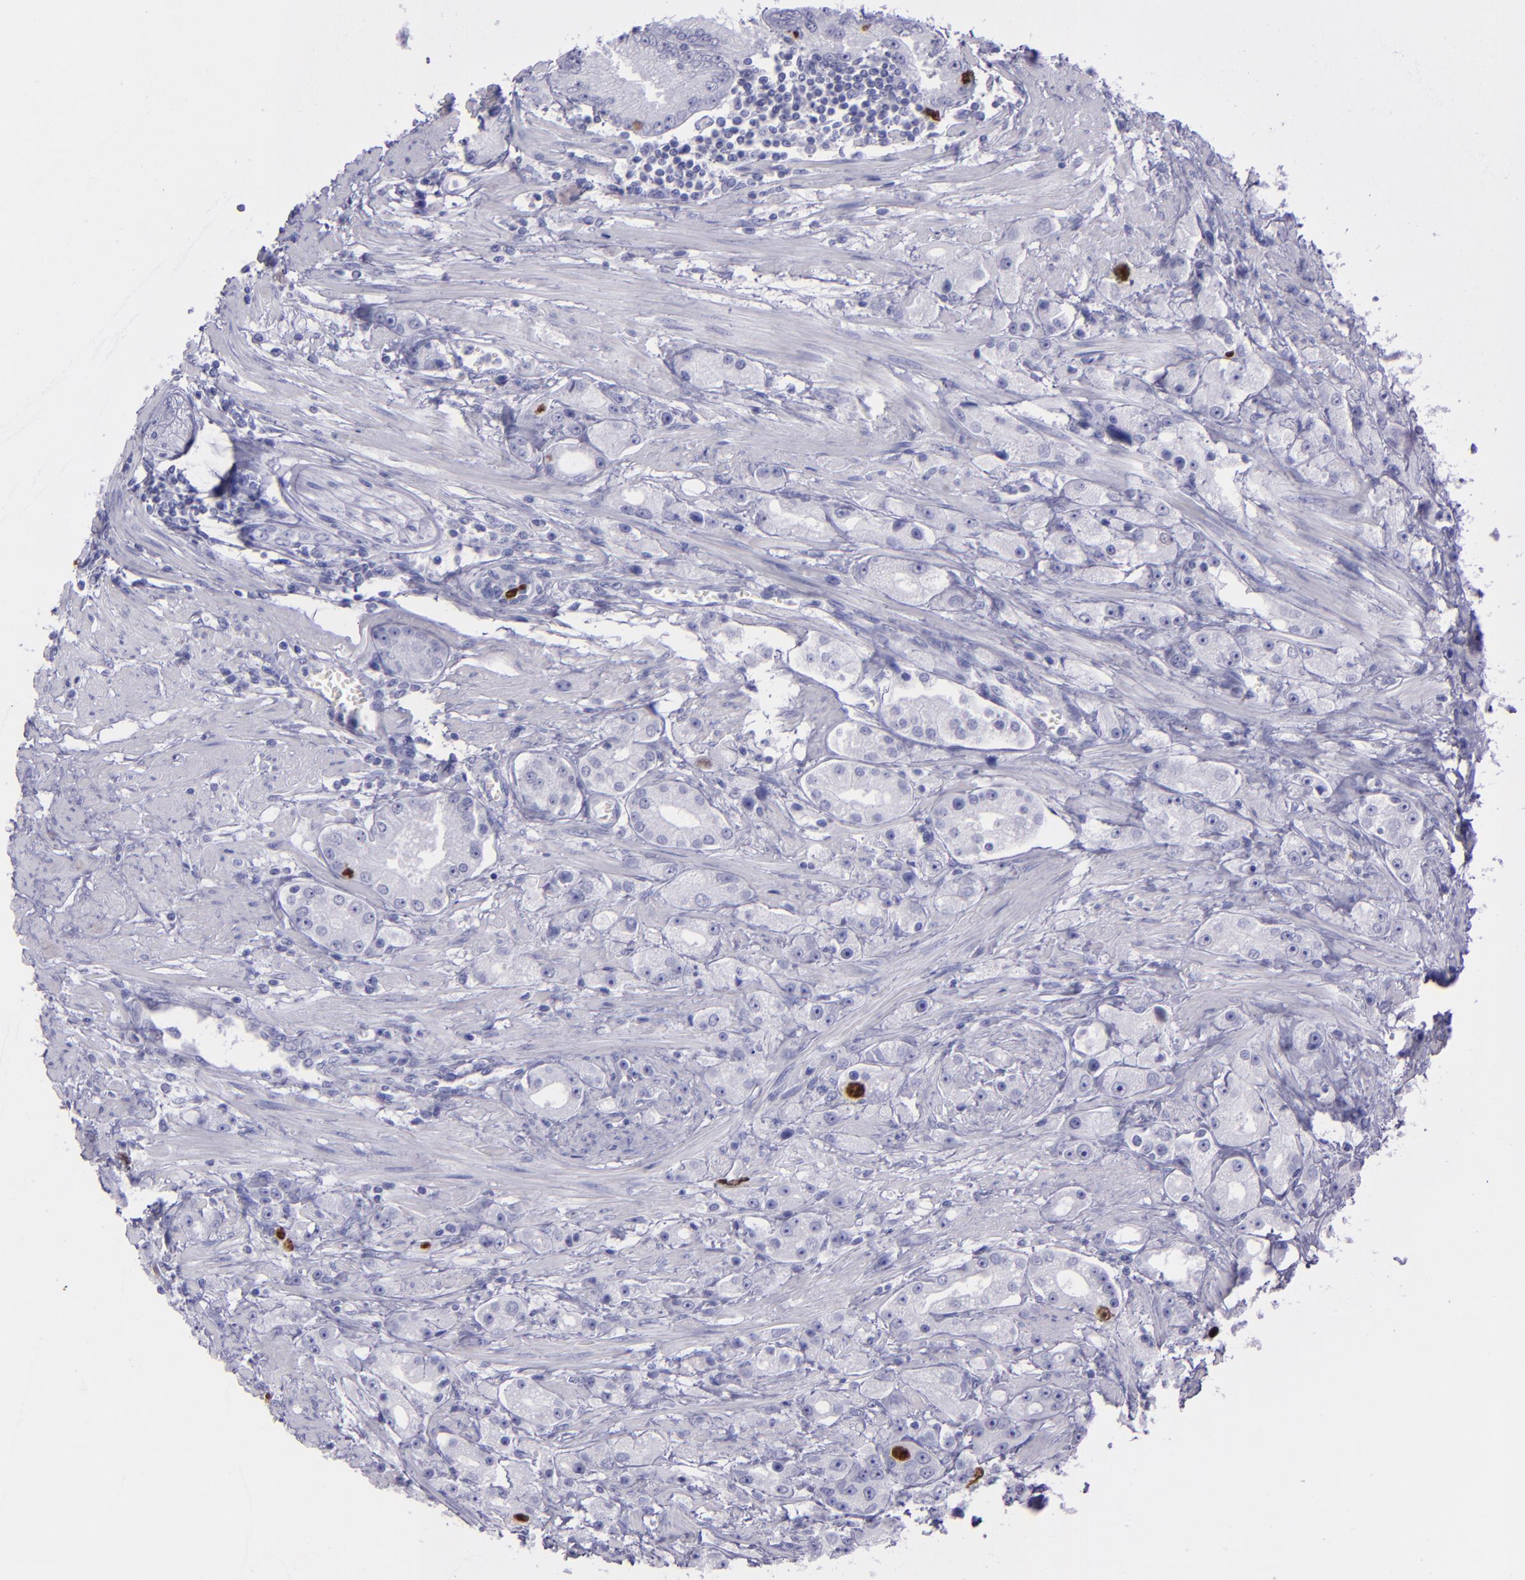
{"staining": {"intensity": "strong", "quantity": "<25%", "location": "nuclear"}, "tissue": "prostate cancer", "cell_type": "Tumor cells", "image_type": "cancer", "snomed": [{"axis": "morphology", "description": "Adenocarcinoma, Medium grade"}, {"axis": "topography", "description": "Prostate"}], "caption": "Immunohistochemistry (IHC) image of prostate cancer (adenocarcinoma (medium-grade)) stained for a protein (brown), which shows medium levels of strong nuclear positivity in about <25% of tumor cells.", "gene": "TOP2A", "patient": {"sex": "male", "age": 72}}